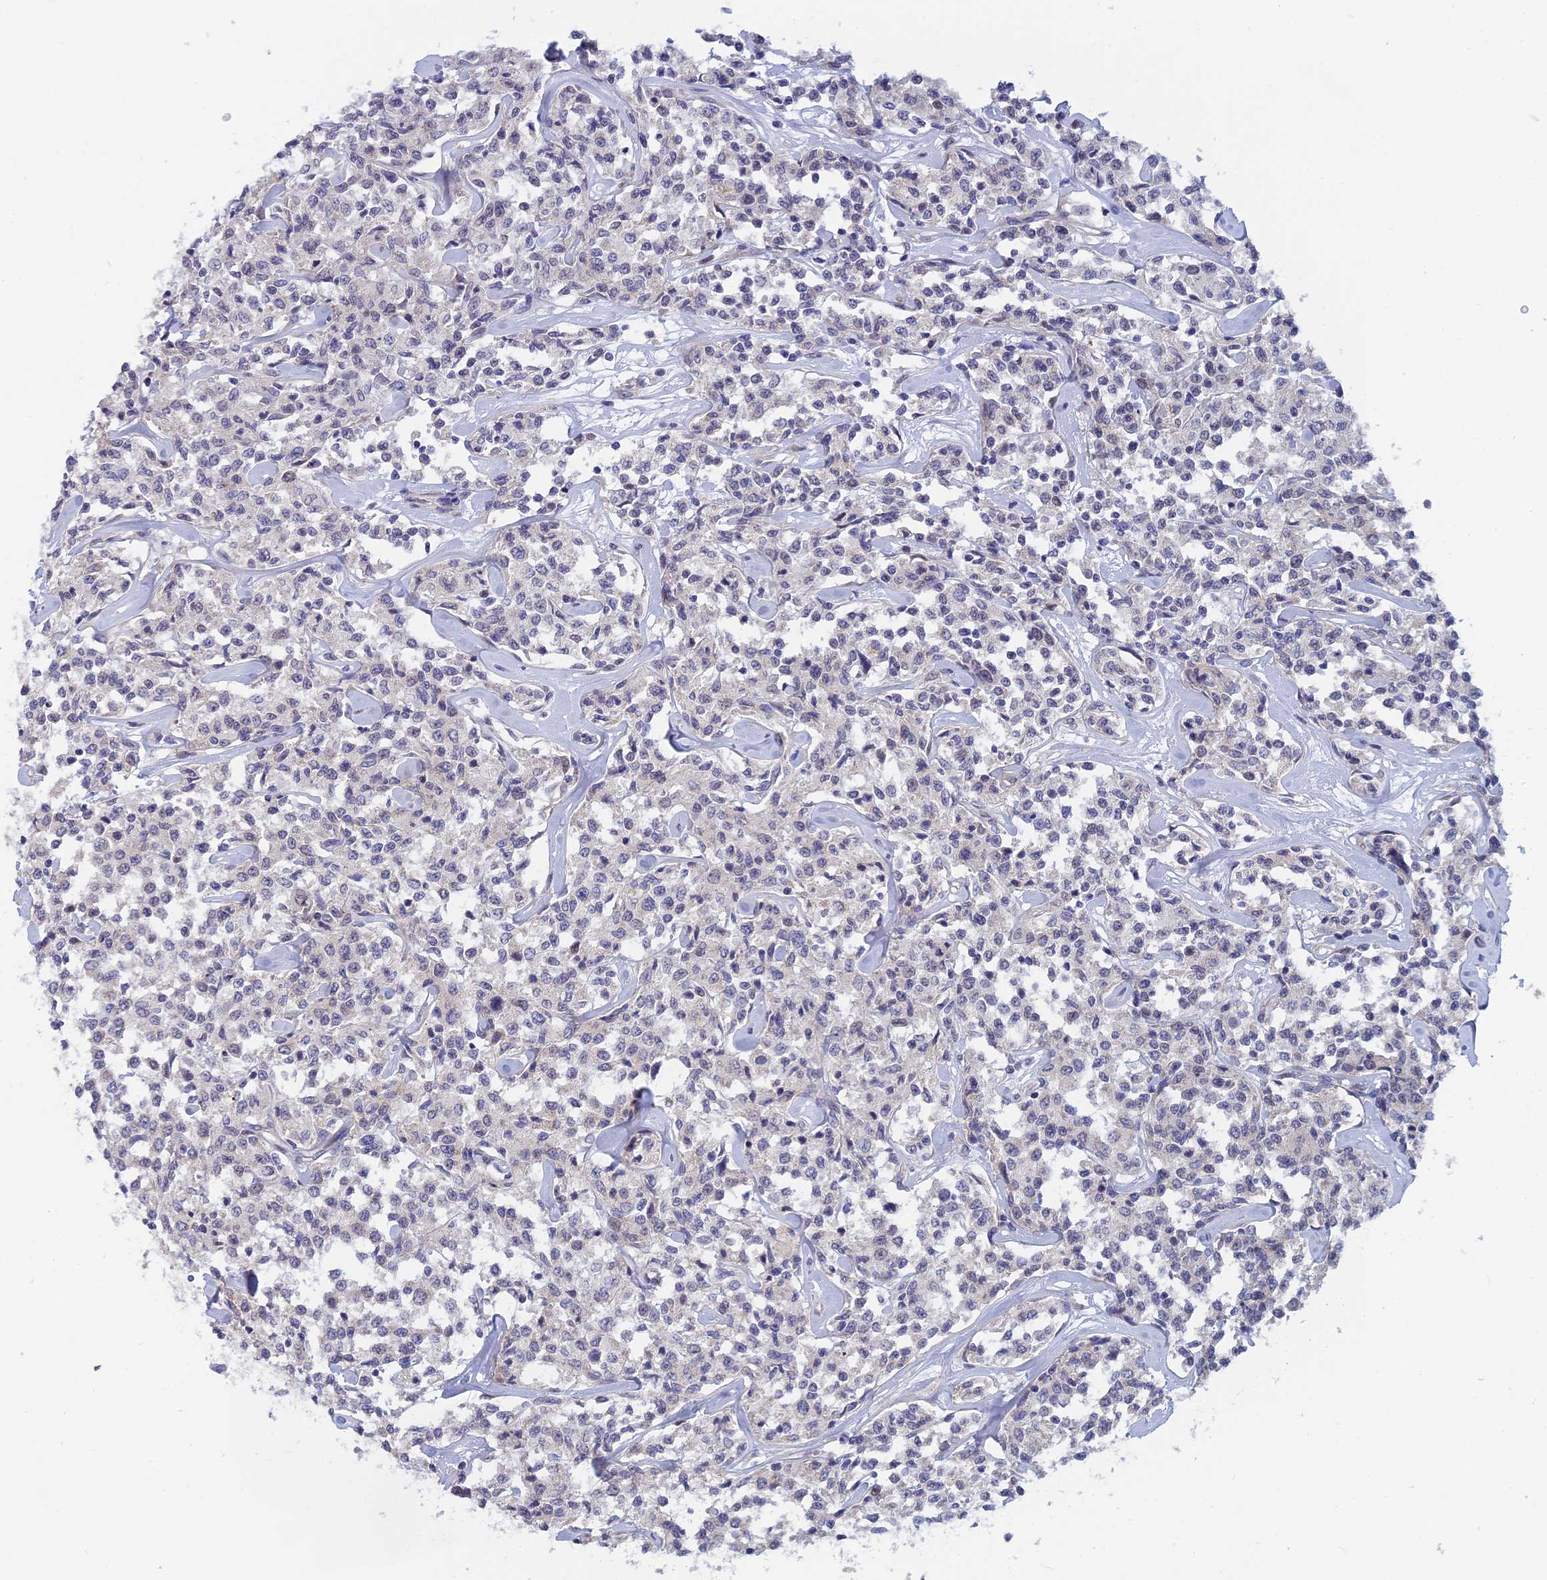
{"staining": {"intensity": "negative", "quantity": "none", "location": "none"}, "tissue": "lymphoma", "cell_type": "Tumor cells", "image_type": "cancer", "snomed": [{"axis": "morphology", "description": "Malignant lymphoma, non-Hodgkin's type, Low grade"}, {"axis": "topography", "description": "Small intestine"}], "caption": "Tumor cells are negative for protein expression in human low-grade malignant lymphoma, non-Hodgkin's type. (DAB IHC, high magnification).", "gene": "GIPC1", "patient": {"sex": "female", "age": 59}}